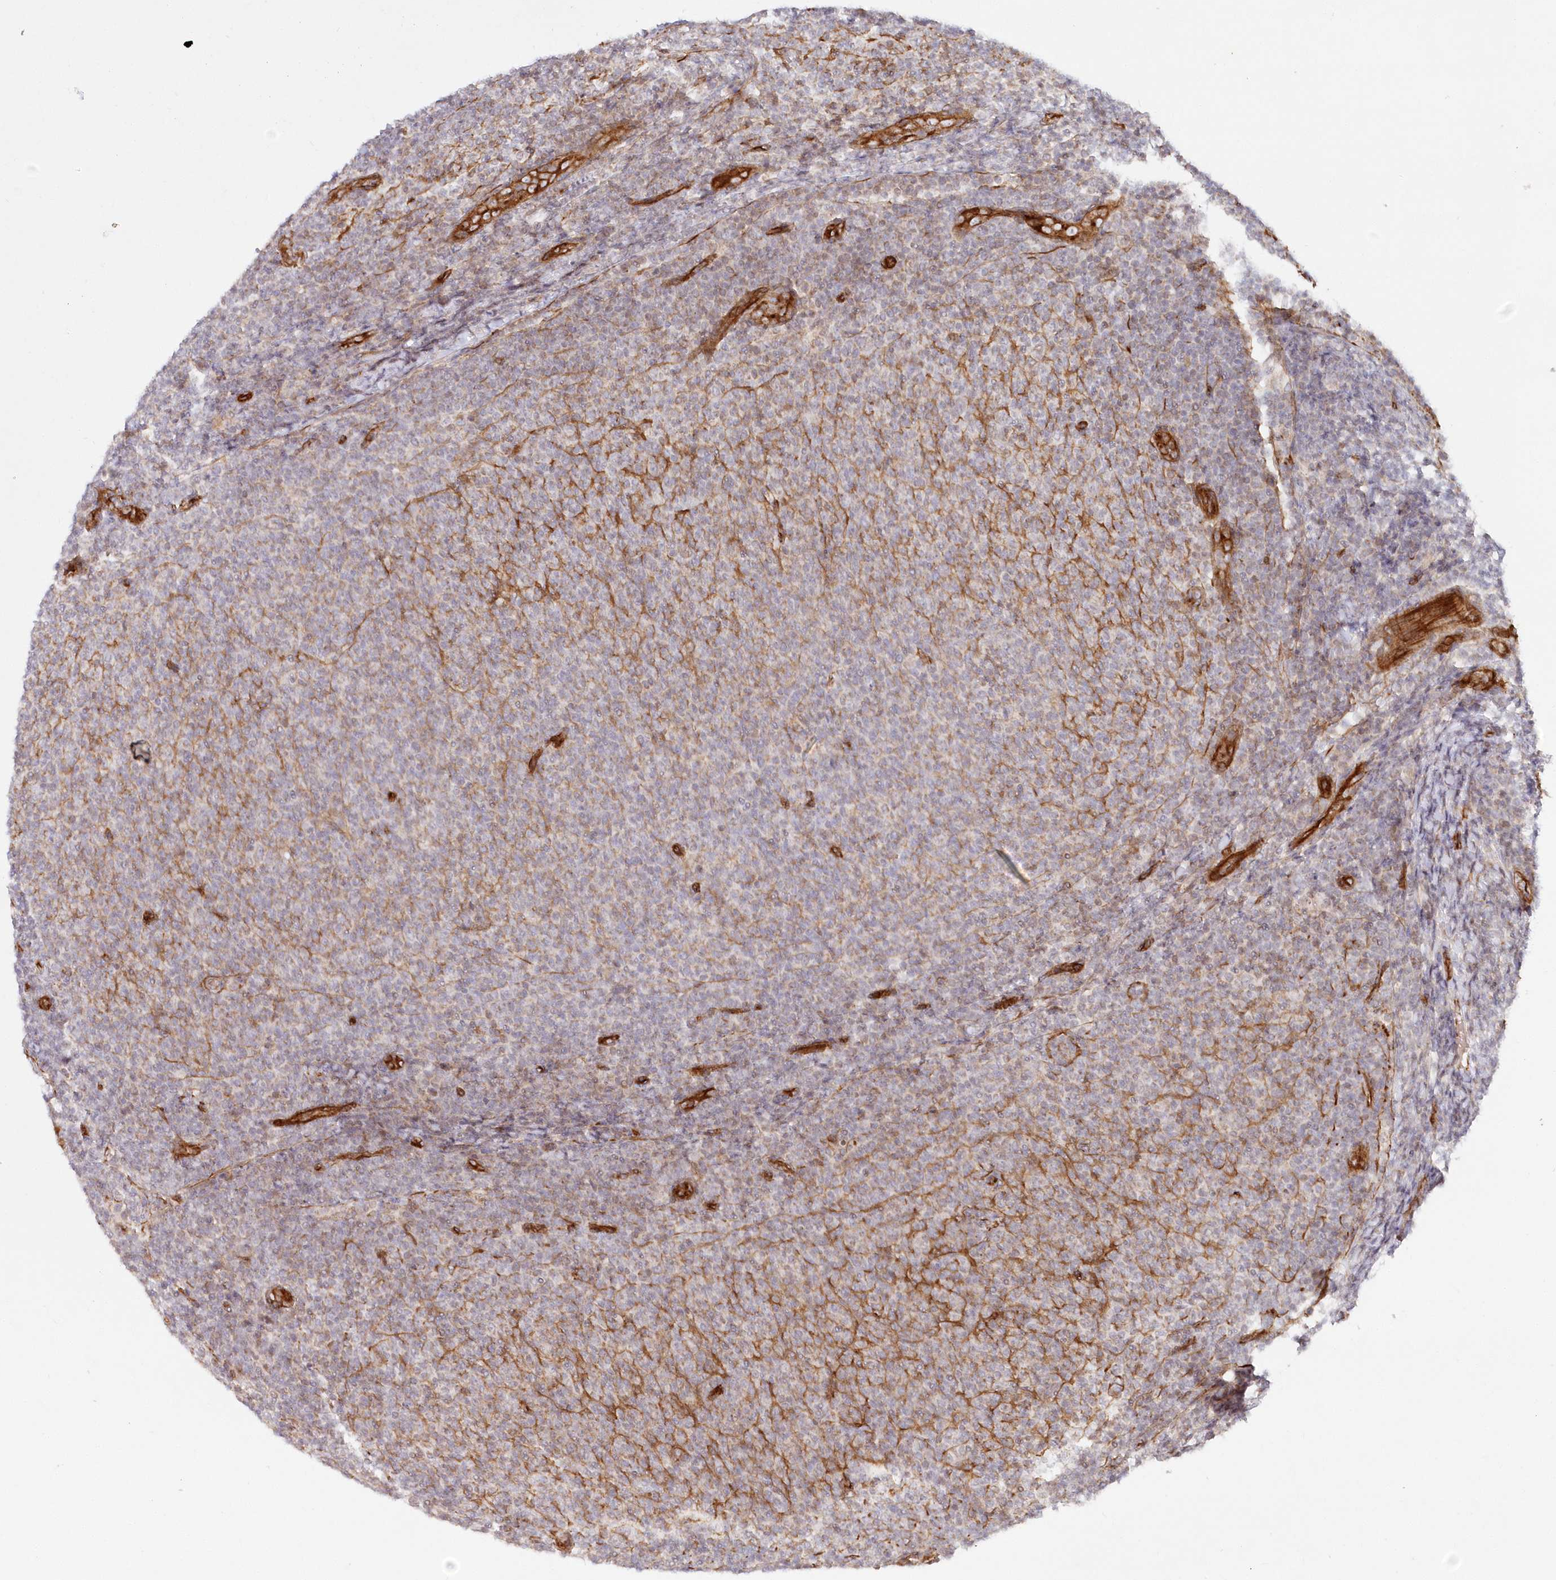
{"staining": {"intensity": "weak", "quantity": "<25%", "location": "cytoplasmic/membranous"}, "tissue": "lymphoma", "cell_type": "Tumor cells", "image_type": "cancer", "snomed": [{"axis": "morphology", "description": "Malignant lymphoma, non-Hodgkin's type, Low grade"}, {"axis": "topography", "description": "Lymph node"}], "caption": "IHC histopathology image of human lymphoma stained for a protein (brown), which reveals no expression in tumor cells.", "gene": "AFAP1L2", "patient": {"sex": "male", "age": 66}}